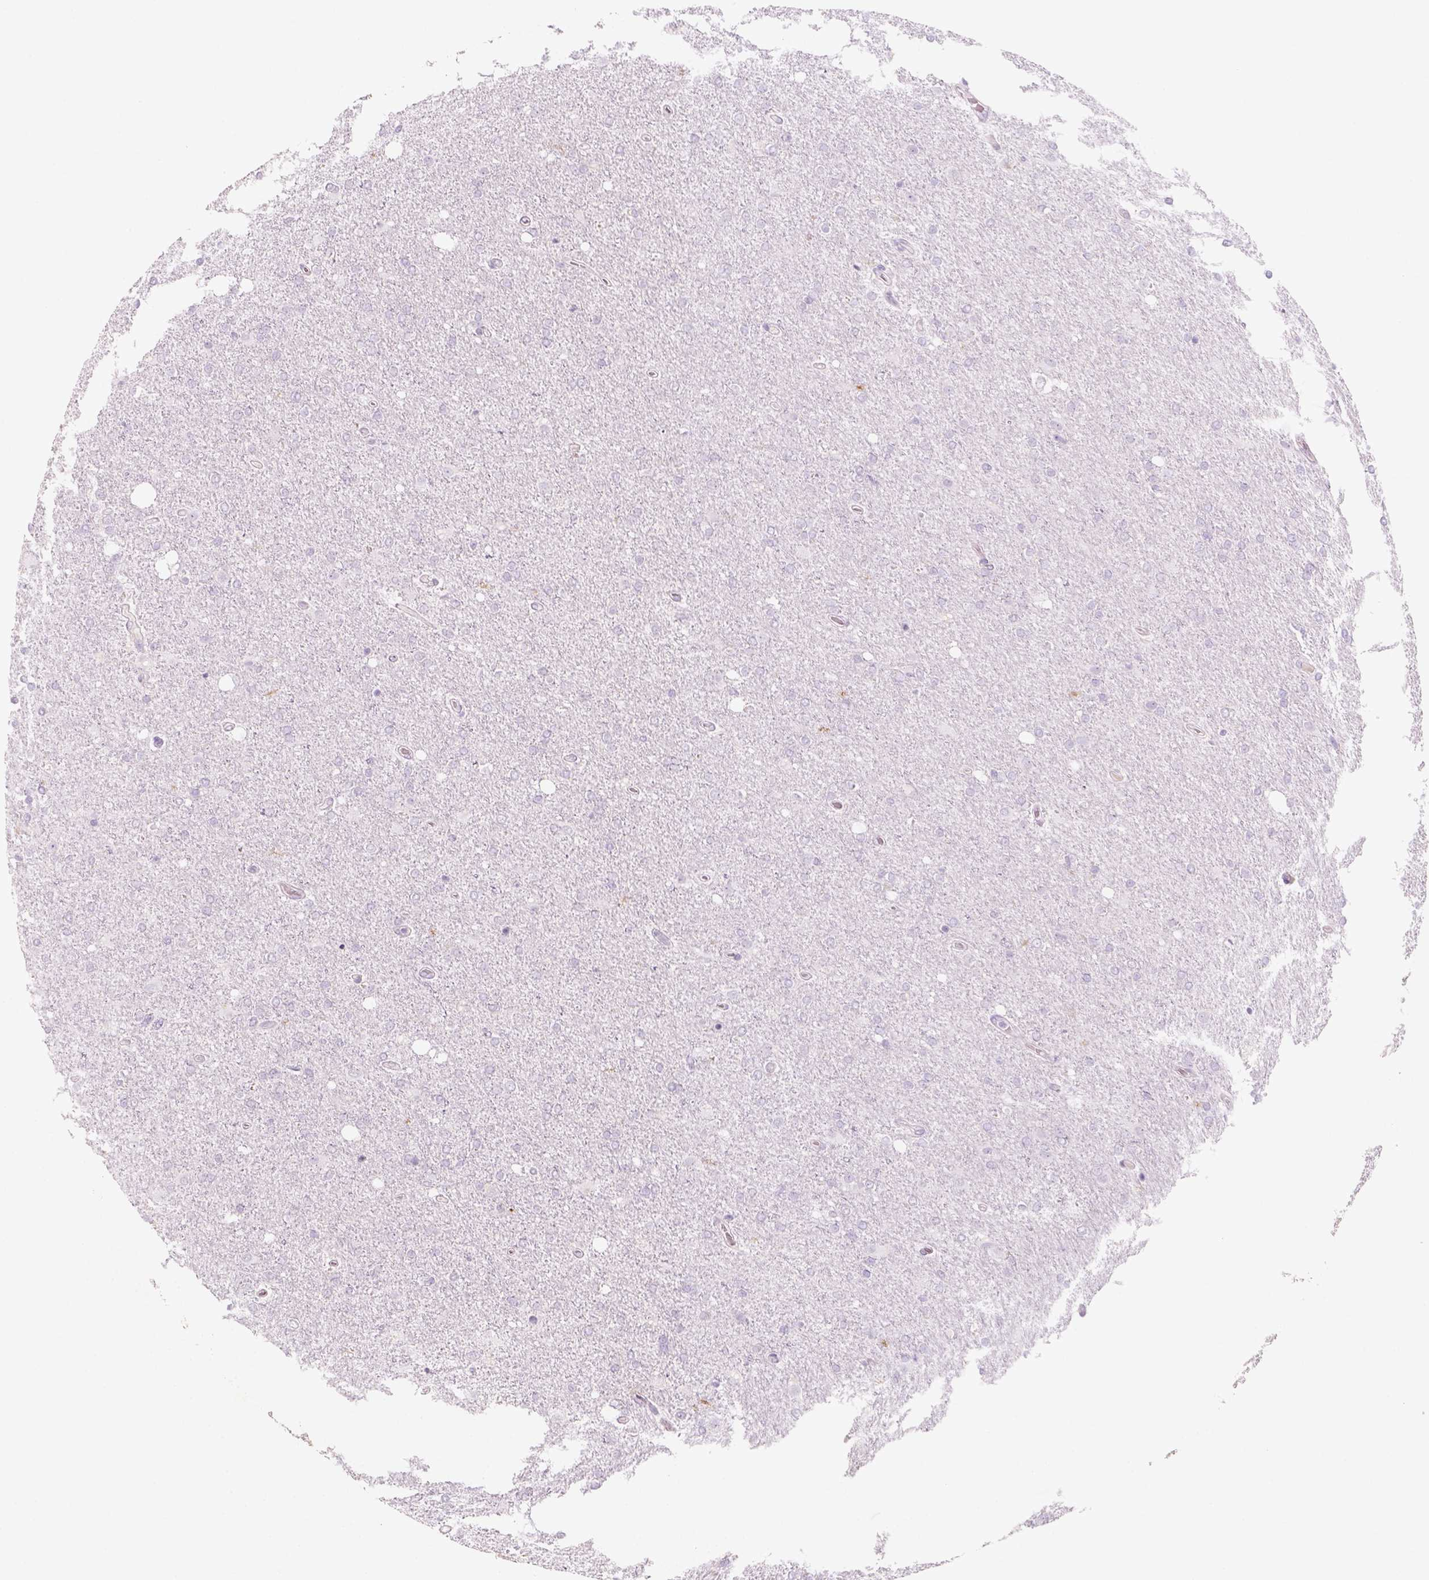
{"staining": {"intensity": "negative", "quantity": "none", "location": "none"}, "tissue": "glioma", "cell_type": "Tumor cells", "image_type": "cancer", "snomed": [{"axis": "morphology", "description": "Glioma, malignant, High grade"}, {"axis": "topography", "description": "Cerebral cortex"}], "caption": "This is an IHC micrograph of glioma. There is no expression in tumor cells.", "gene": "KRT25", "patient": {"sex": "male", "age": 70}}